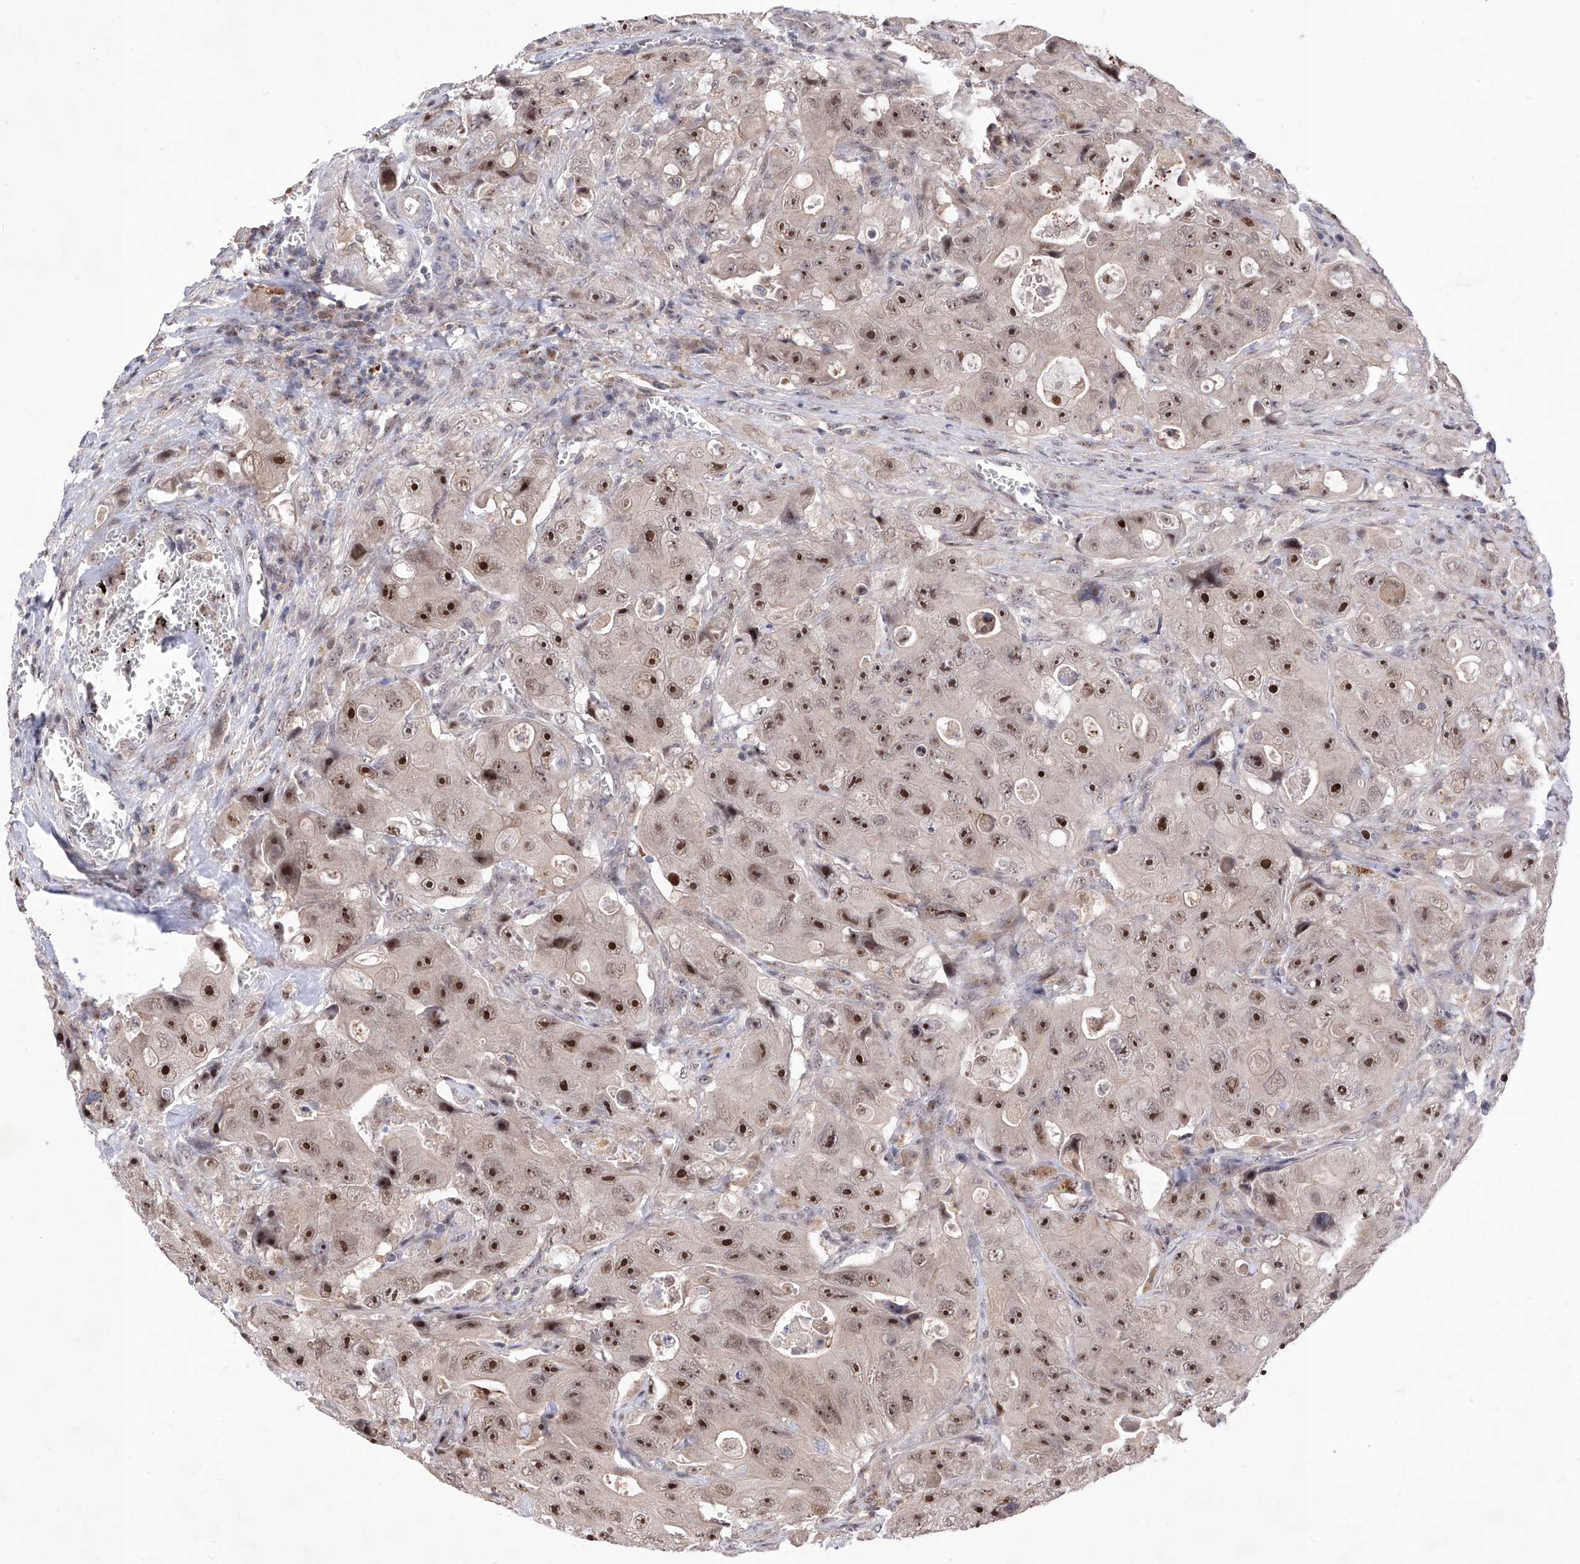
{"staining": {"intensity": "strong", "quantity": ">75%", "location": "nuclear"}, "tissue": "colorectal cancer", "cell_type": "Tumor cells", "image_type": "cancer", "snomed": [{"axis": "morphology", "description": "Adenocarcinoma, NOS"}, {"axis": "topography", "description": "Colon"}], "caption": "Immunohistochemistry of colorectal adenocarcinoma reveals high levels of strong nuclear expression in about >75% of tumor cells.", "gene": "LGR4", "patient": {"sex": "female", "age": 46}}